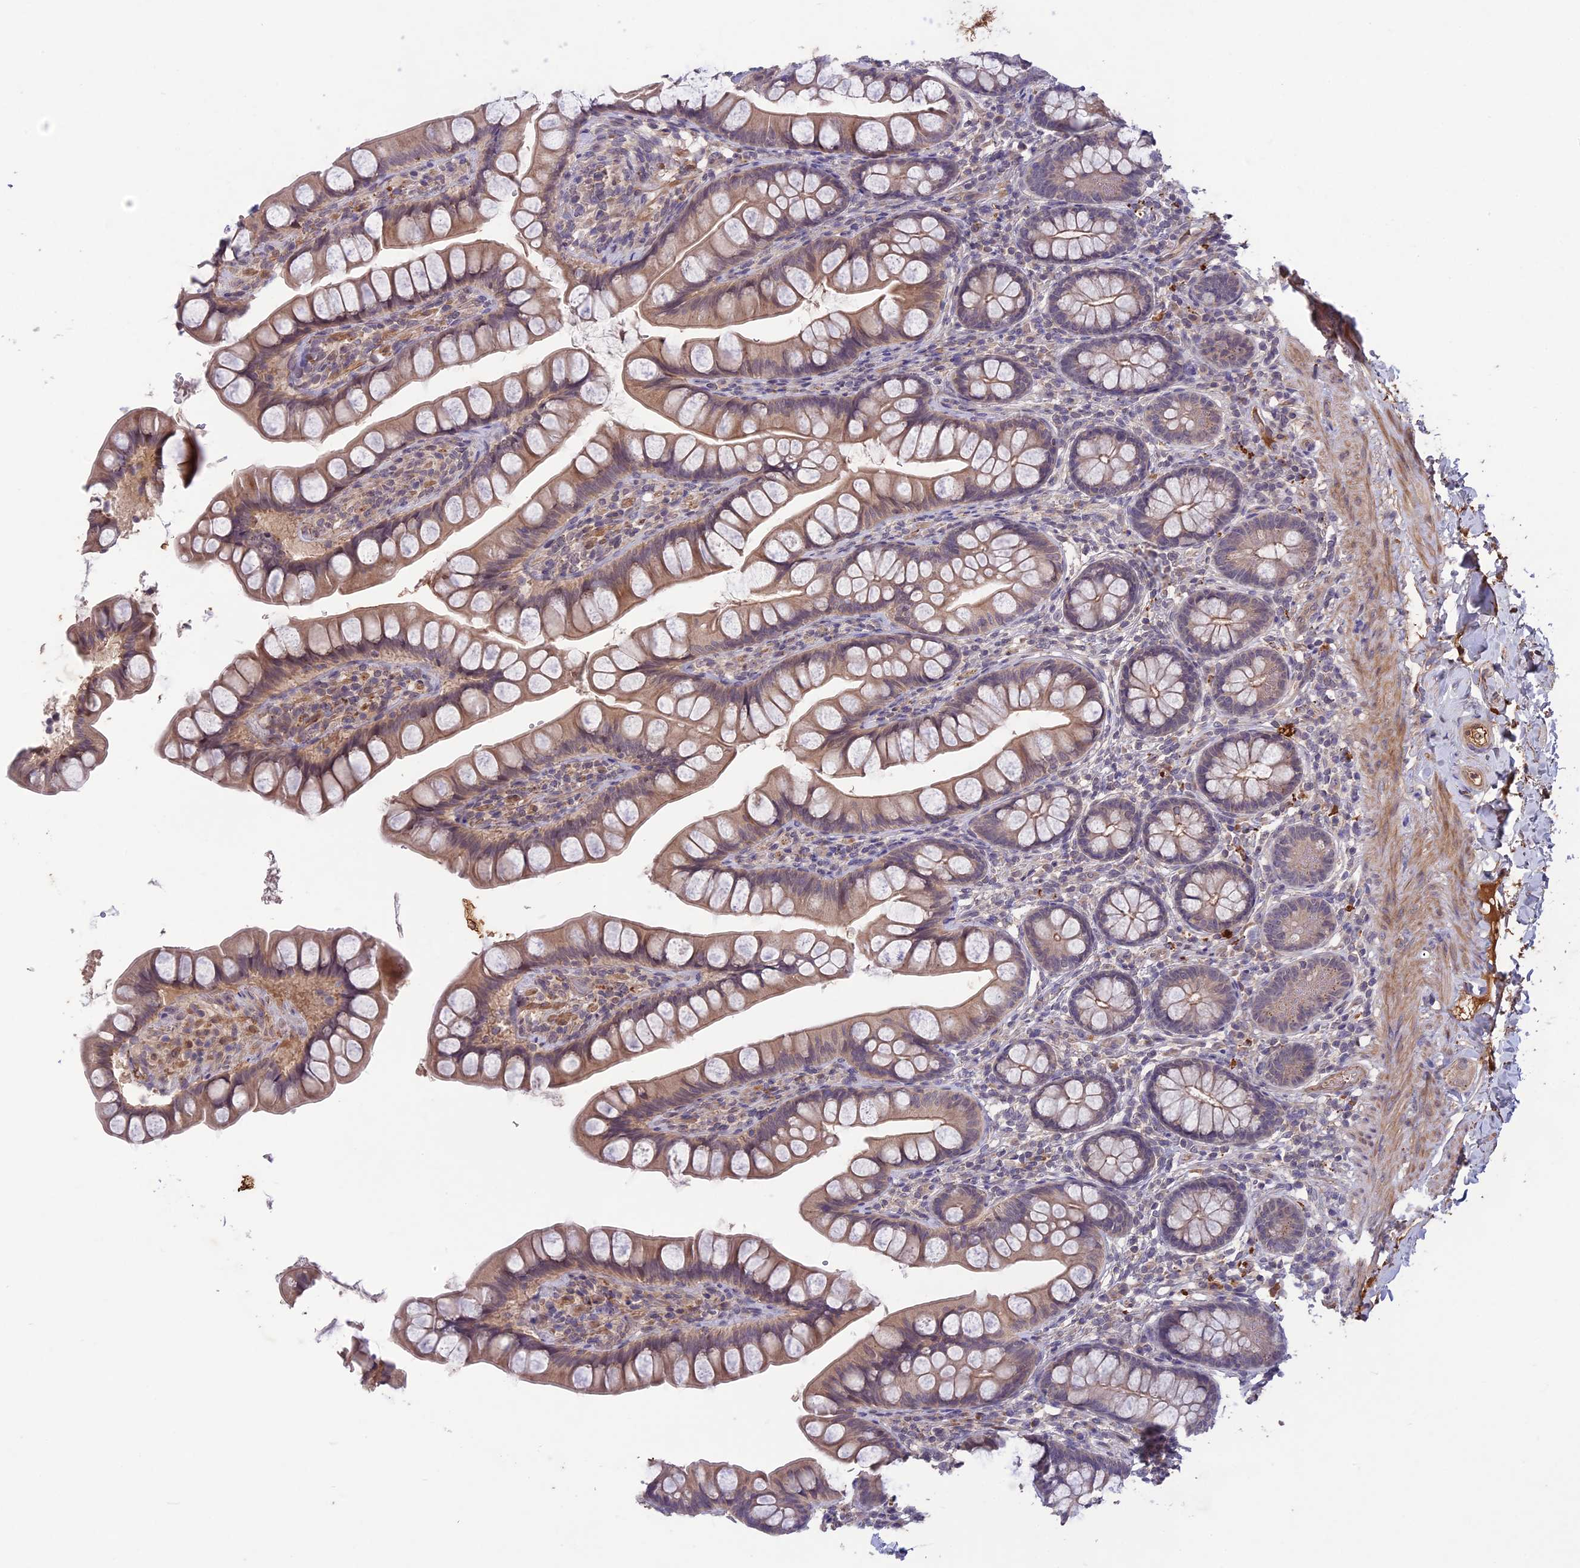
{"staining": {"intensity": "weak", "quantity": ">75%", "location": "cytoplasmic/membranous"}, "tissue": "small intestine", "cell_type": "Glandular cells", "image_type": "normal", "snomed": [{"axis": "morphology", "description": "Normal tissue, NOS"}, {"axis": "topography", "description": "Small intestine"}], "caption": "The immunohistochemical stain shows weak cytoplasmic/membranous positivity in glandular cells of benign small intestine.", "gene": "ADO", "patient": {"sex": "male", "age": 70}}